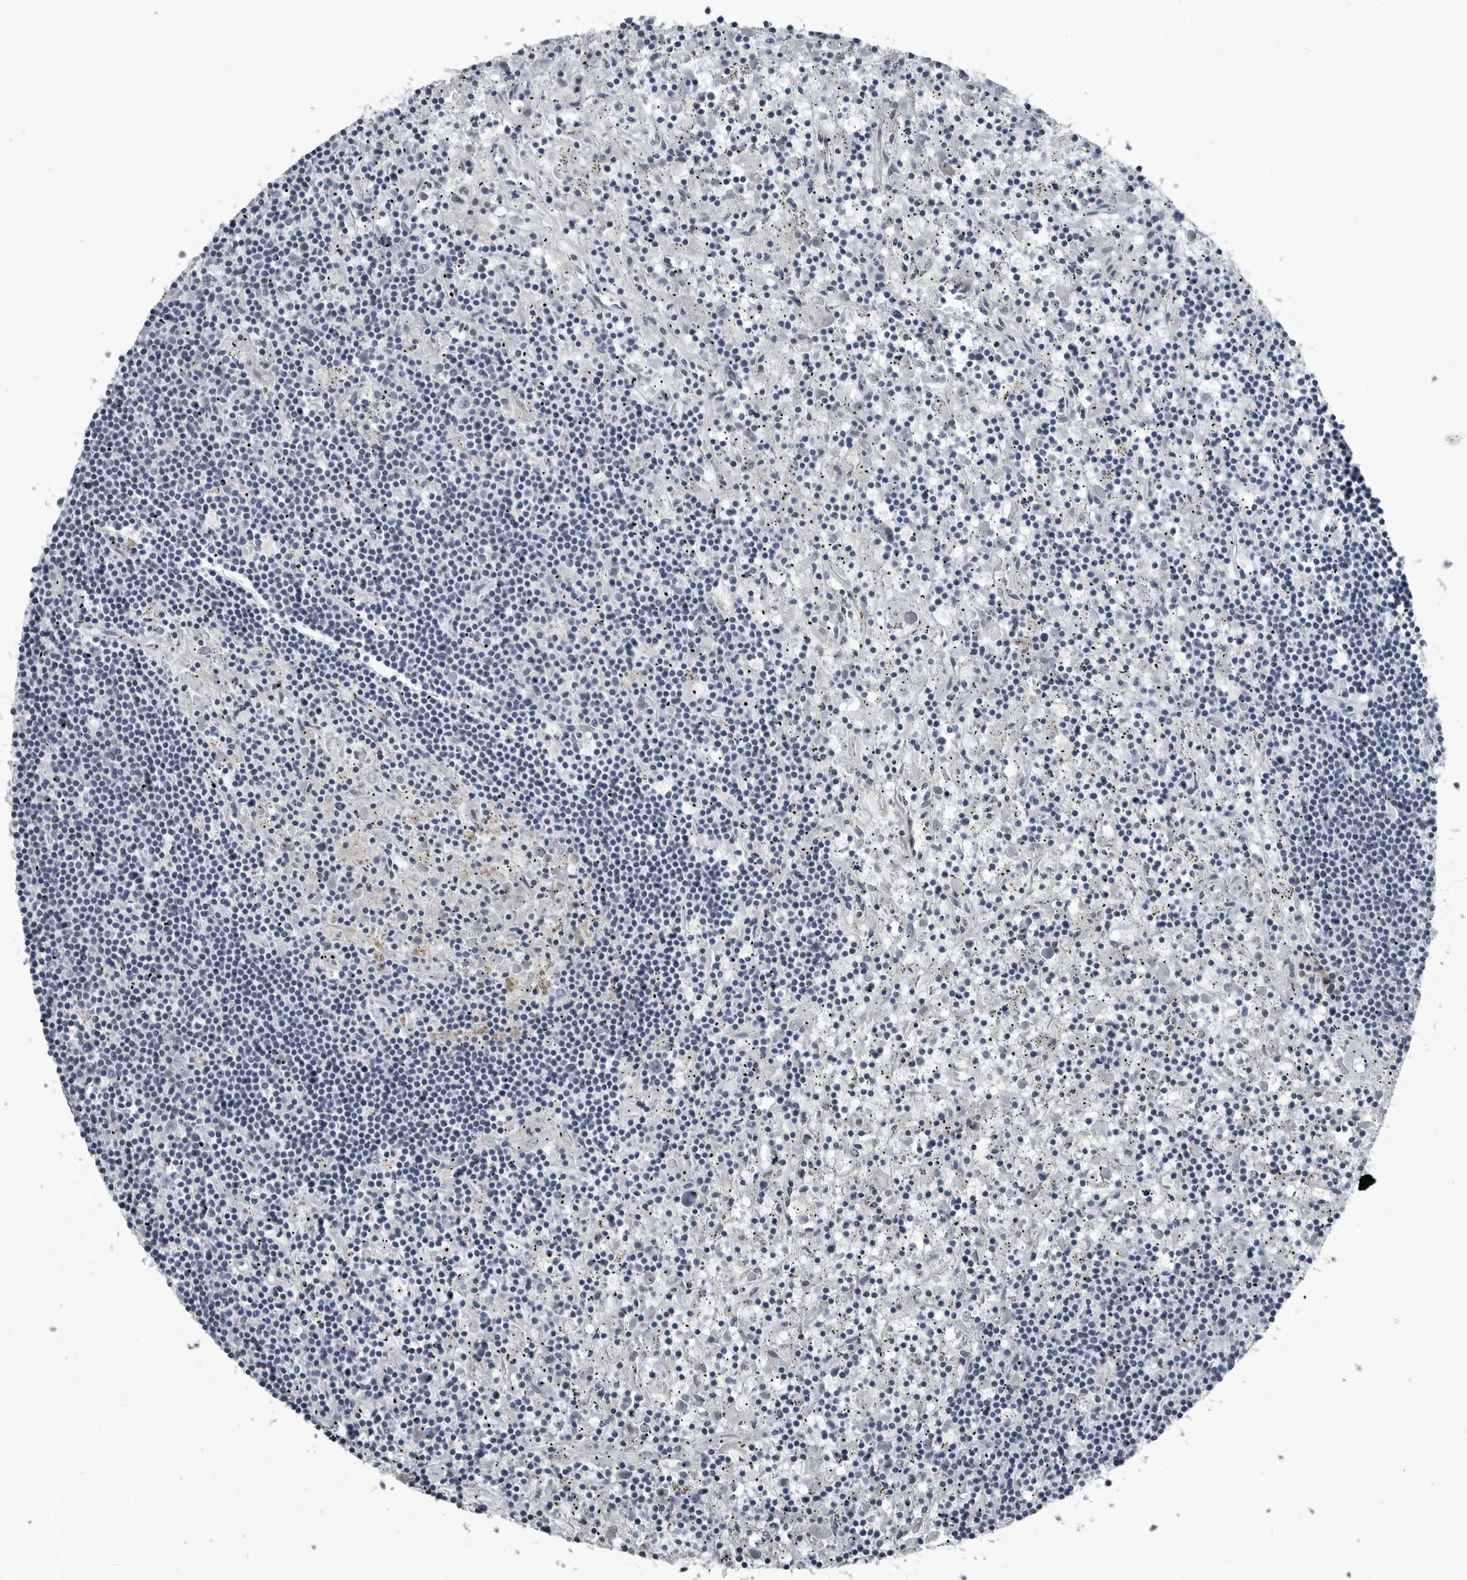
{"staining": {"intensity": "negative", "quantity": "none", "location": "none"}, "tissue": "lymphoma", "cell_type": "Tumor cells", "image_type": "cancer", "snomed": [{"axis": "morphology", "description": "Malignant lymphoma, non-Hodgkin's type, Low grade"}, {"axis": "topography", "description": "Spleen"}], "caption": "This is an immunohistochemistry photomicrograph of human lymphoma. There is no expression in tumor cells.", "gene": "GAK", "patient": {"sex": "male", "age": 76}}